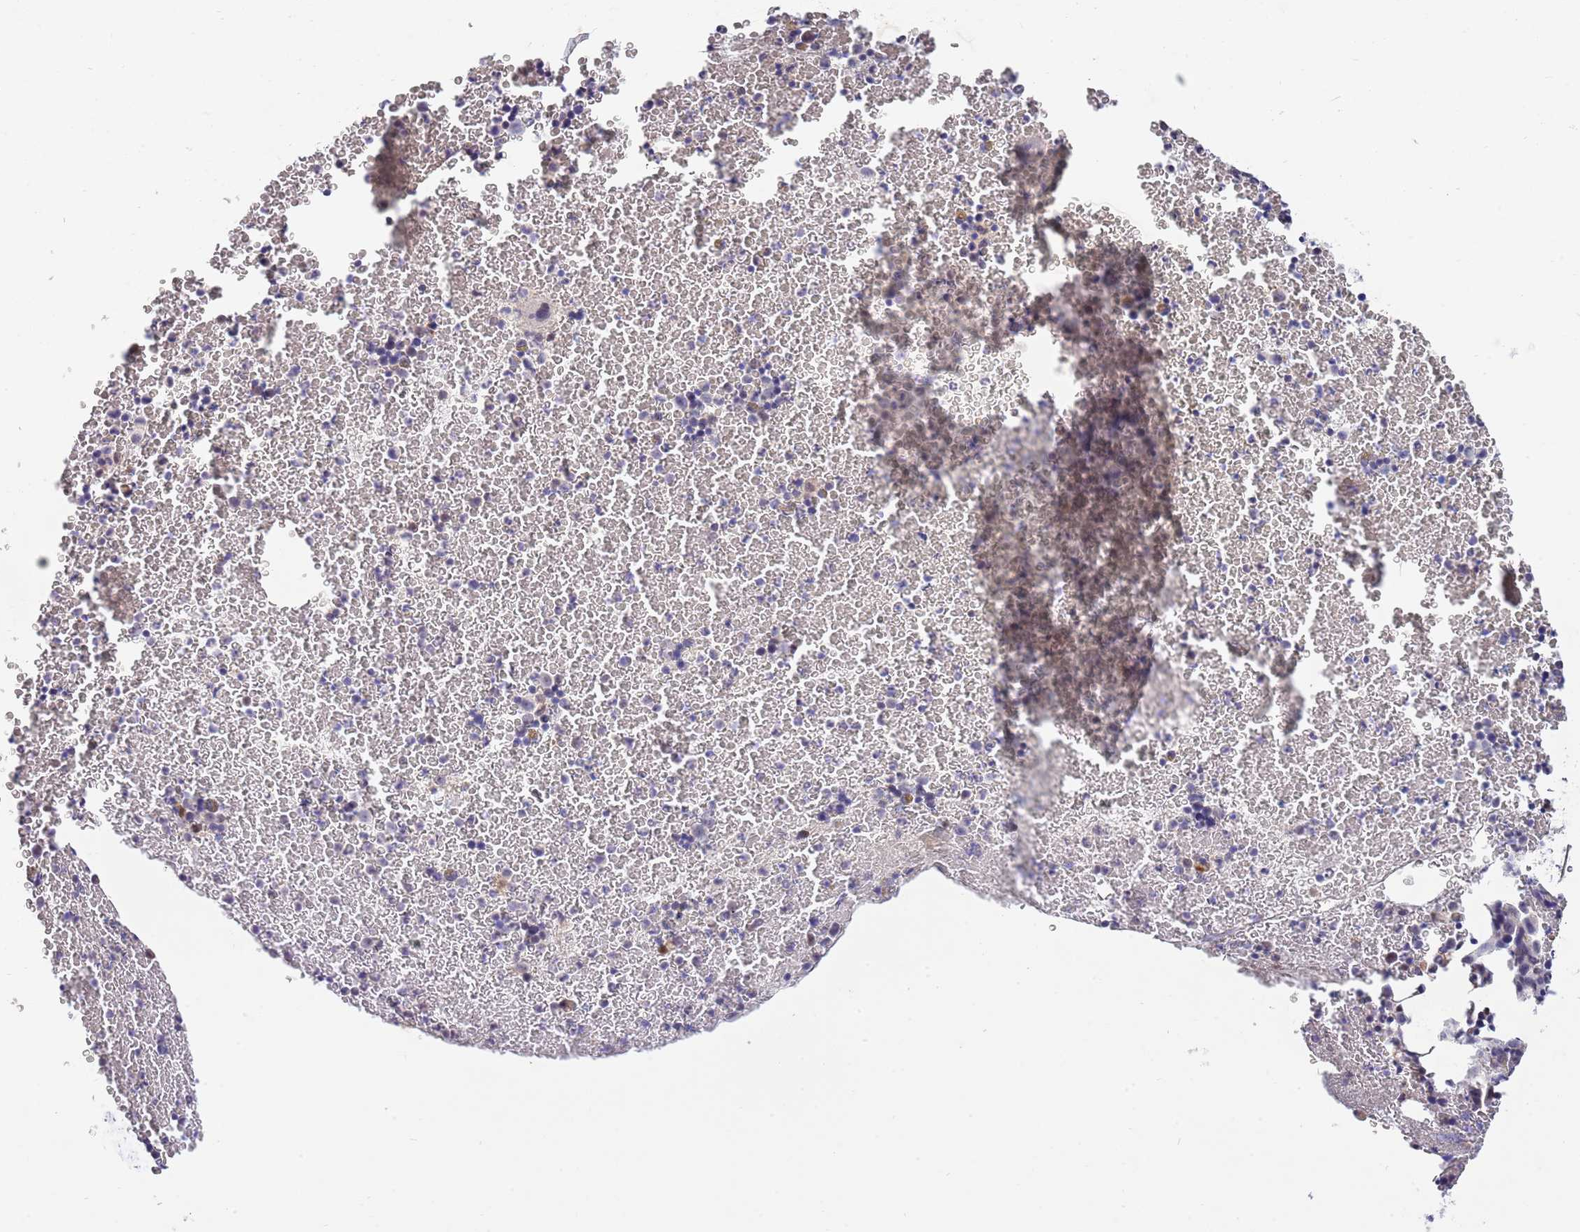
{"staining": {"intensity": "moderate", "quantity": "<25%", "location": "cytoplasmic/membranous"}, "tissue": "bone marrow", "cell_type": "Hematopoietic cells", "image_type": "normal", "snomed": [{"axis": "morphology", "description": "Normal tissue, NOS"}, {"axis": "topography", "description": "Bone marrow"}], "caption": "Immunohistochemical staining of unremarkable human bone marrow shows <25% levels of moderate cytoplasmic/membranous protein expression in about <25% of hematopoietic cells. (brown staining indicates protein expression, while blue staining denotes nuclei).", "gene": "NLRP6", "patient": {"sex": "male", "age": 11}}